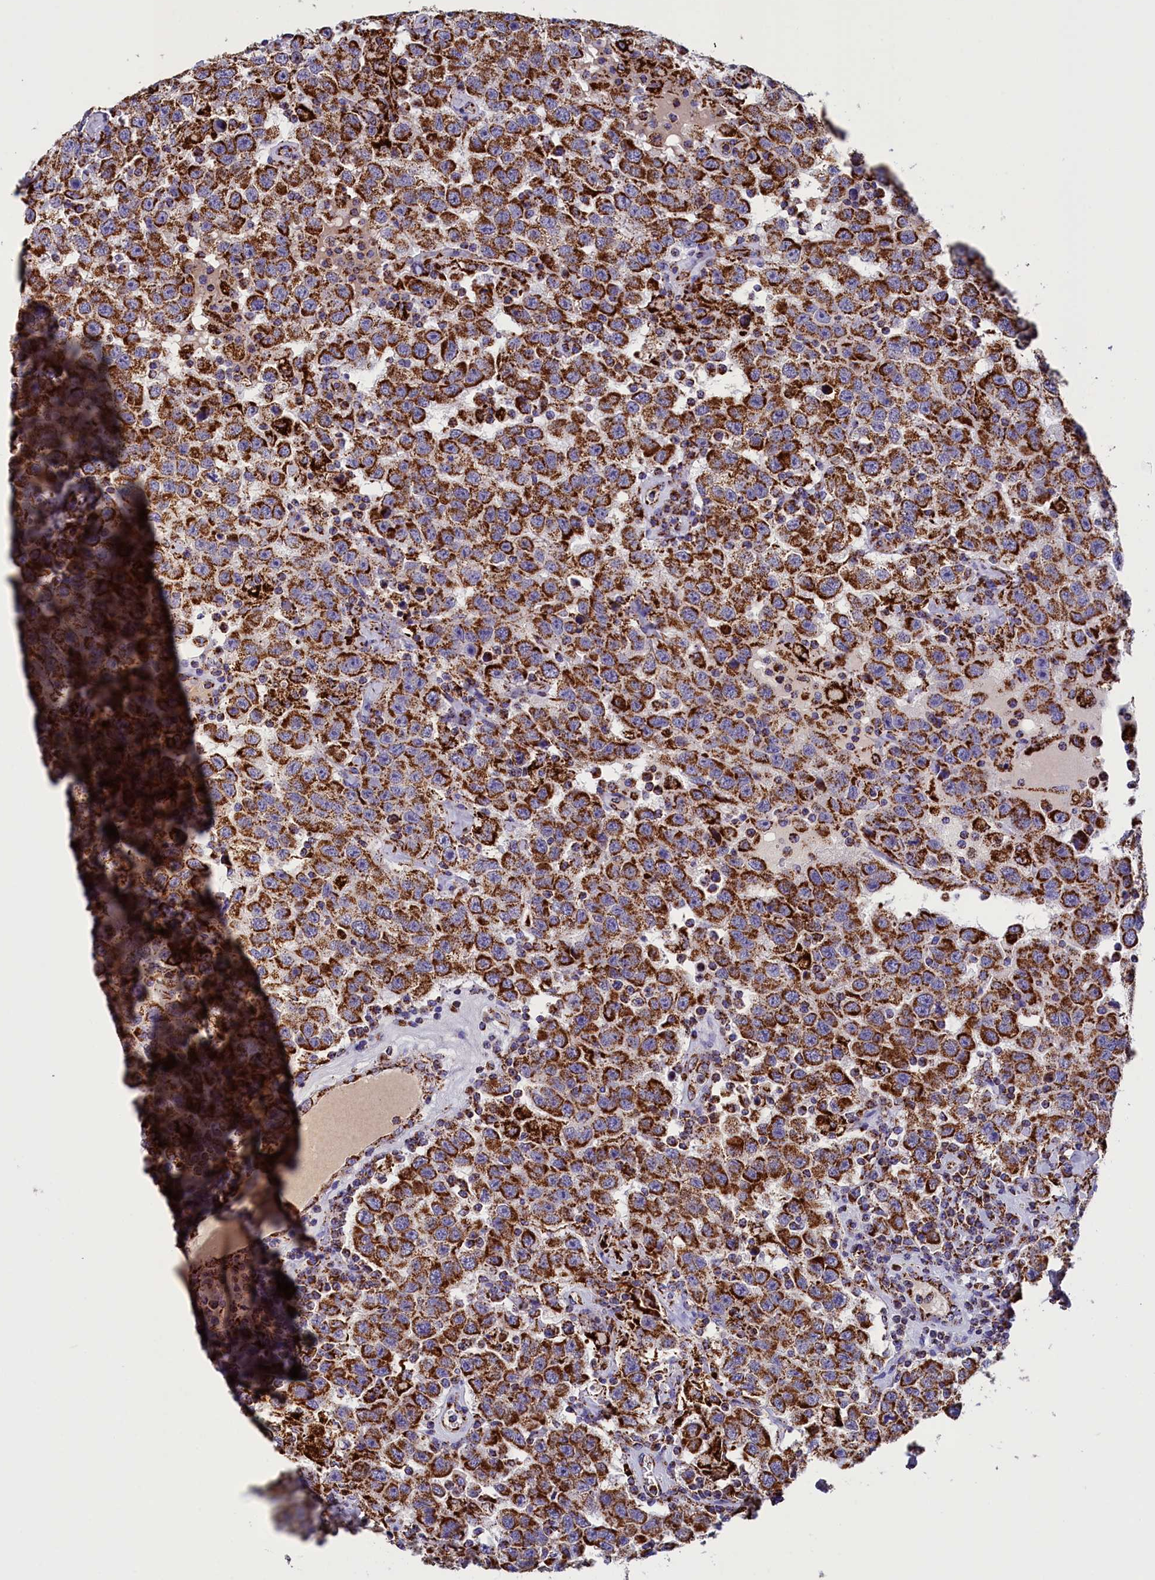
{"staining": {"intensity": "strong", "quantity": ">75%", "location": "cytoplasmic/membranous"}, "tissue": "testis cancer", "cell_type": "Tumor cells", "image_type": "cancer", "snomed": [{"axis": "morphology", "description": "Seminoma, NOS"}, {"axis": "topography", "description": "Testis"}], "caption": "DAB immunohistochemical staining of human testis seminoma reveals strong cytoplasmic/membranous protein expression in approximately >75% of tumor cells.", "gene": "SLC39A3", "patient": {"sex": "male", "age": 41}}